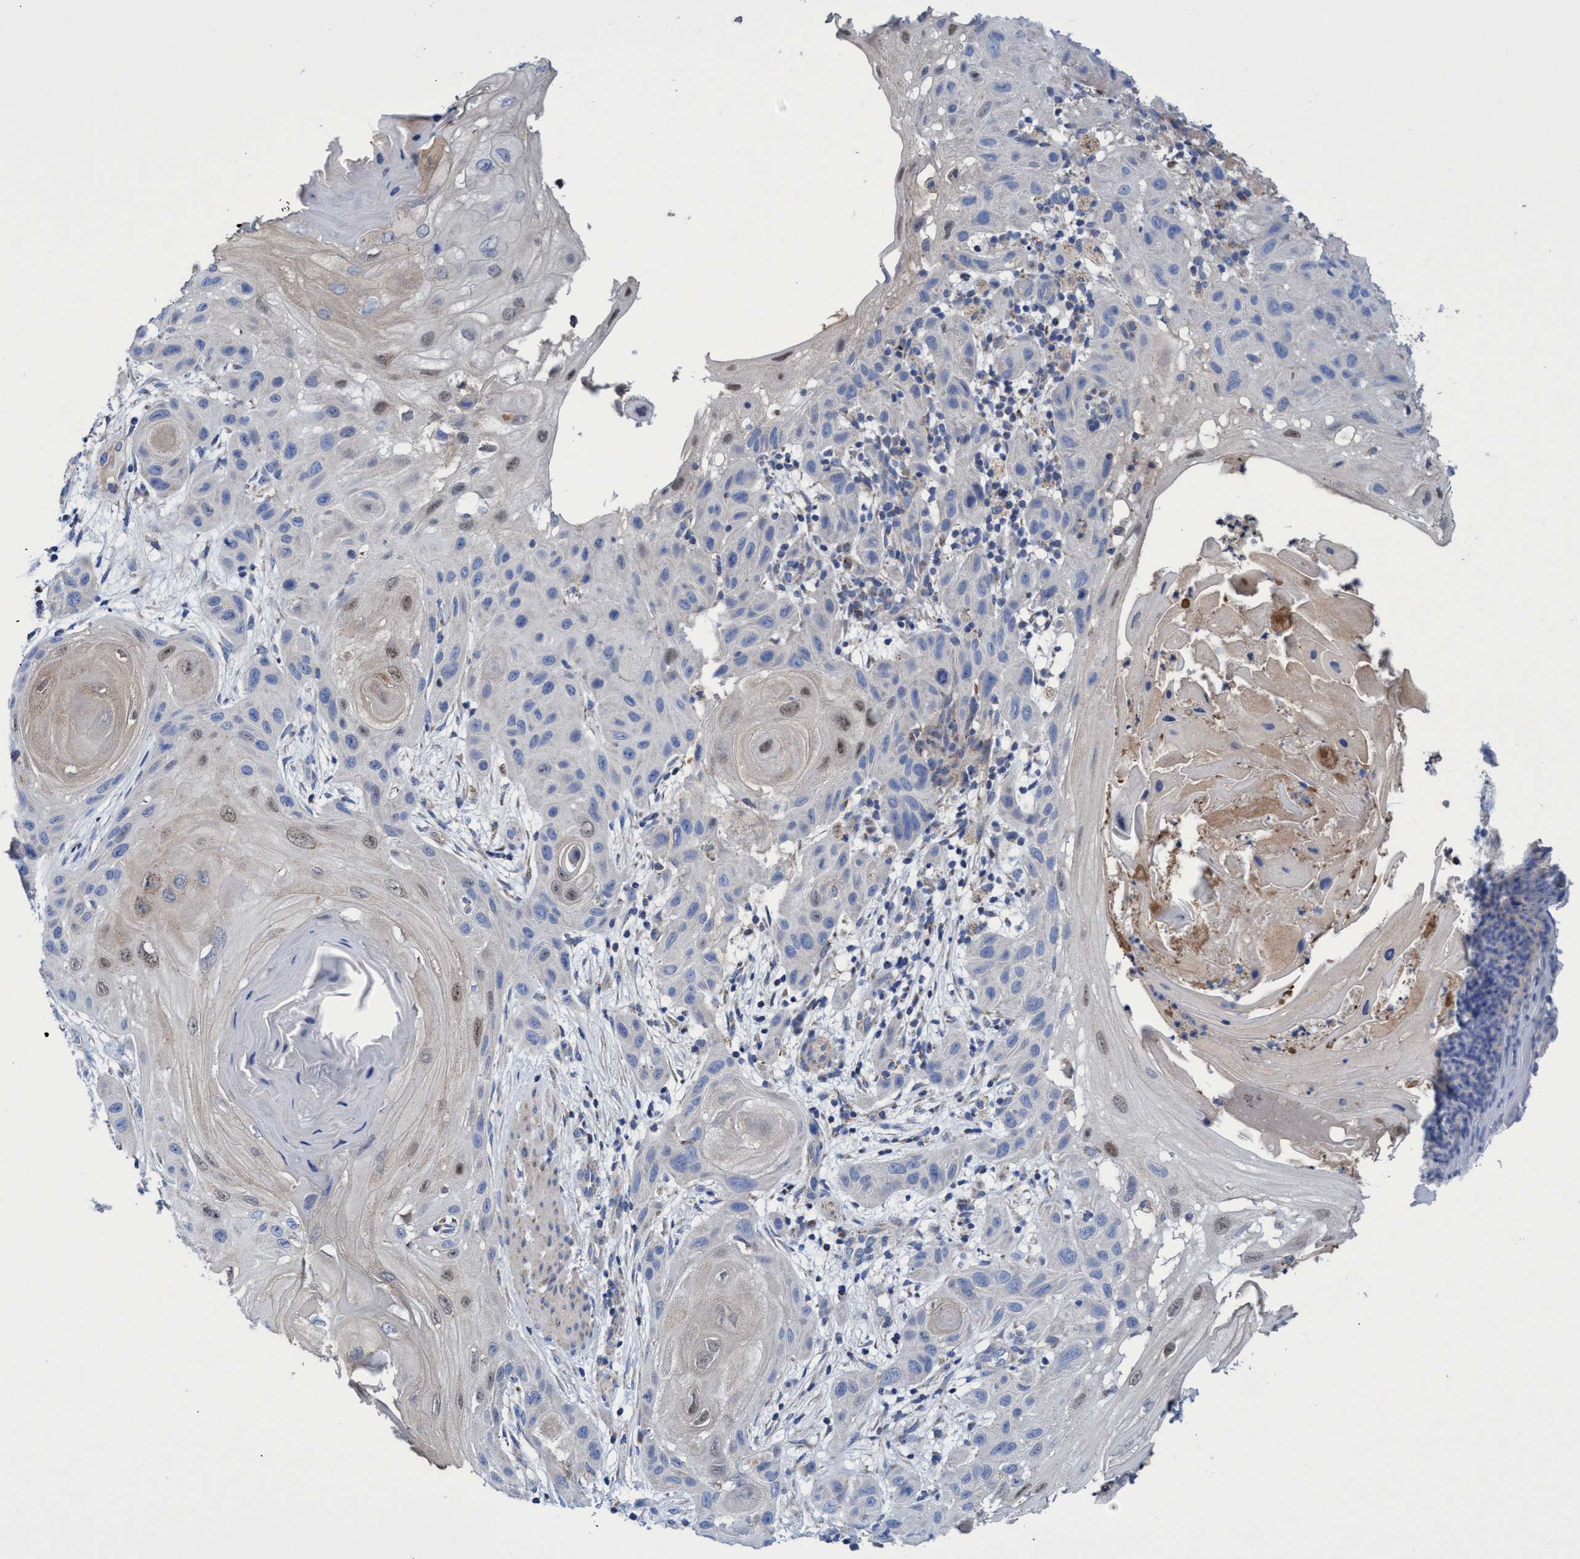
{"staining": {"intensity": "moderate", "quantity": "<25%", "location": "nuclear"}, "tissue": "skin cancer", "cell_type": "Tumor cells", "image_type": "cancer", "snomed": [{"axis": "morphology", "description": "Squamous cell carcinoma, NOS"}, {"axis": "topography", "description": "Skin"}], "caption": "This micrograph displays immunohistochemistry (IHC) staining of human skin cancer (squamous cell carcinoma), with low moderate nuclear staining in approximately <25% of tumor cells.", "gene": "ZNF750", "patient": {"sex": "female", "age": 96}}